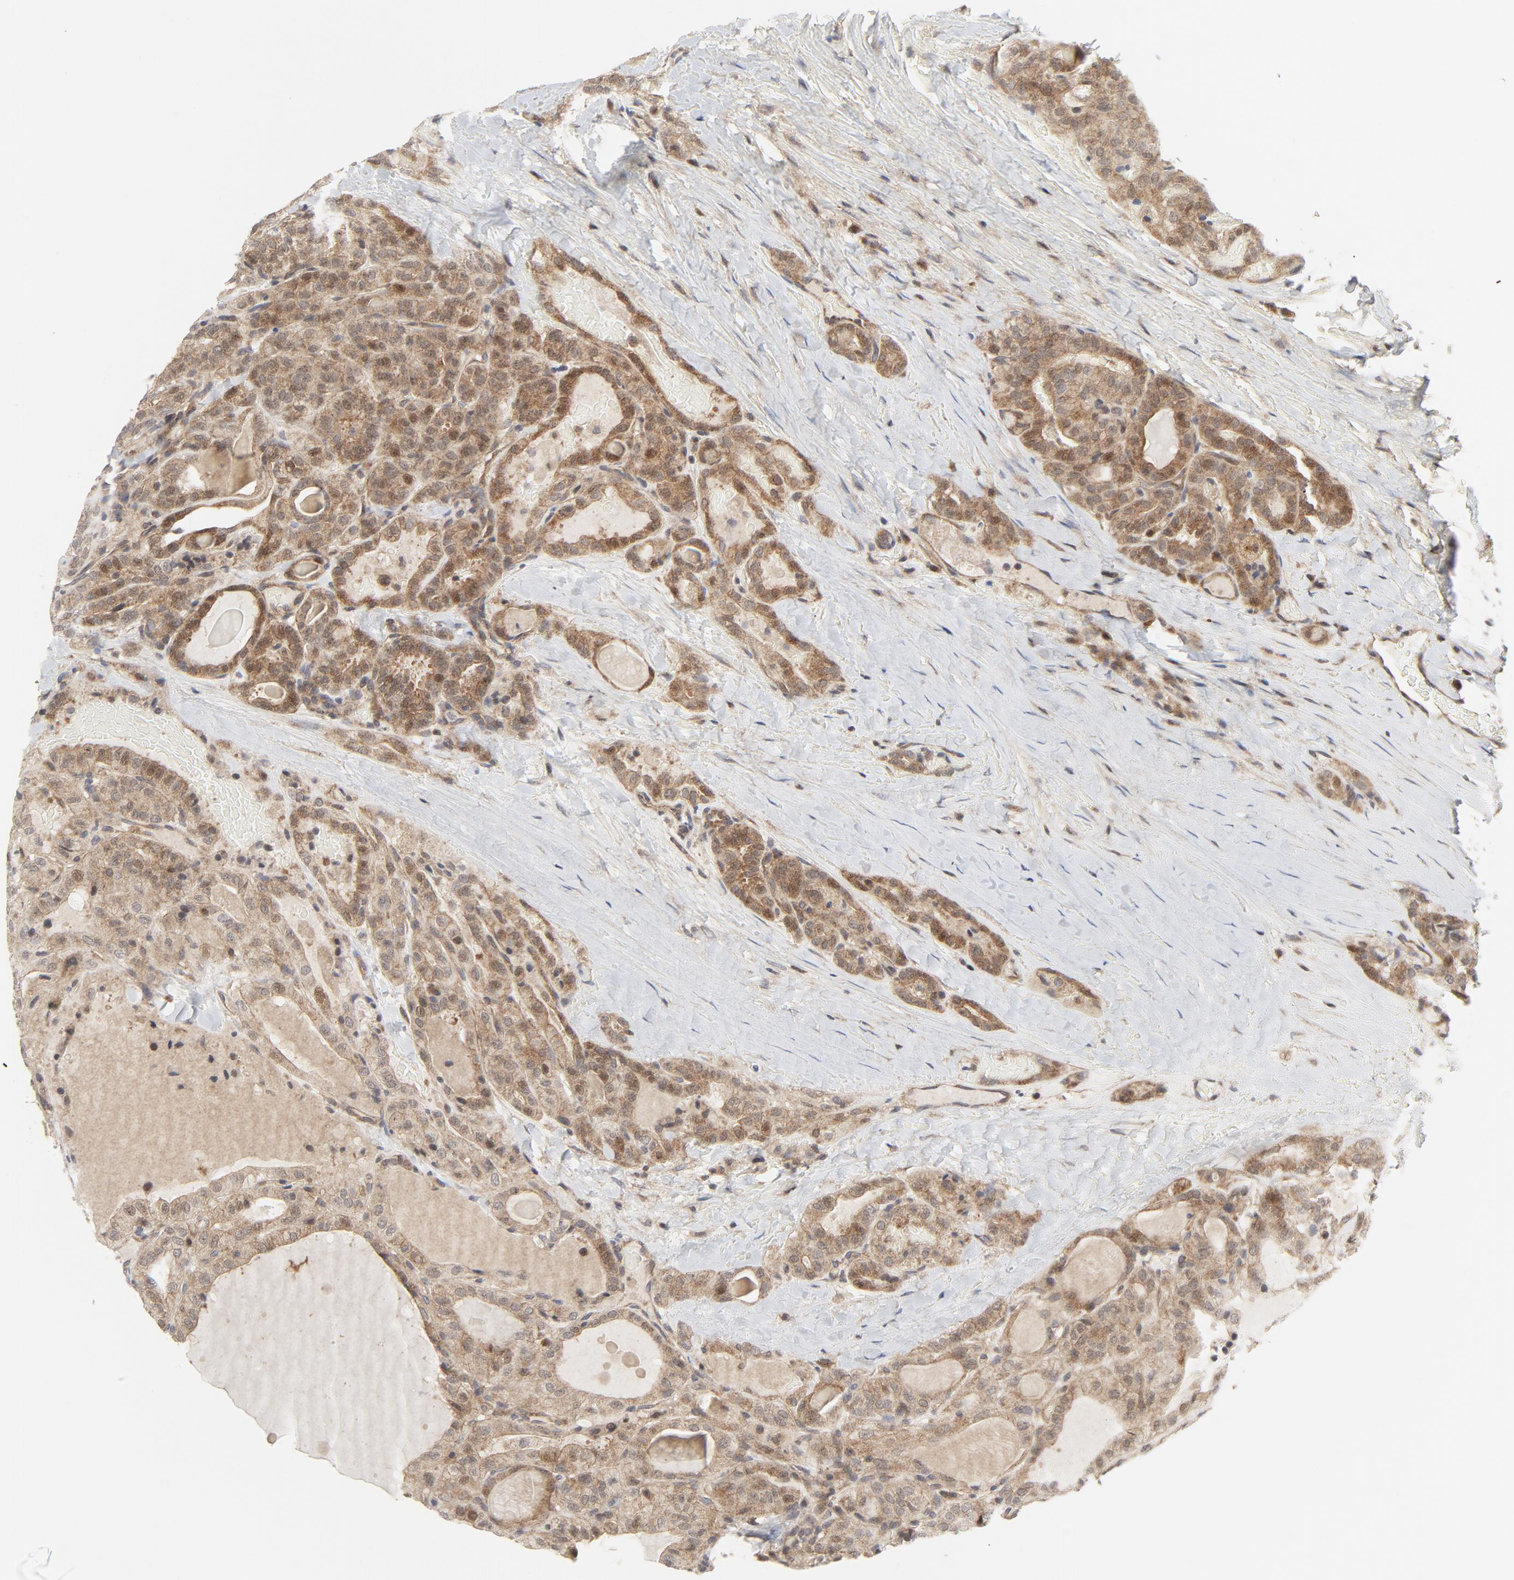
{"staining": {"intensity": "moderate", "quantity": ">75%", "location": "cytoplasmic/membranous,nuclear"}, "tissue": "thyroid cancer", "cell_type": "Tumor cells", "image_type": "cancer", "snomed": [{"axis": "morphology", "description": "Papillary adenocarcinoma, NOS"}, {"axis": "topography", "description": "Thyroid gland"}], "caption": "Protein expression analysis of human thyroid cancer (papillary adenocarcinoma) reveals moderate cytoplasmic/membranous and nuclear positivity in approximately >75% of tumor cells.", "gene": "MAP2K7", "patient": {"sex": "male", "age": 77}}